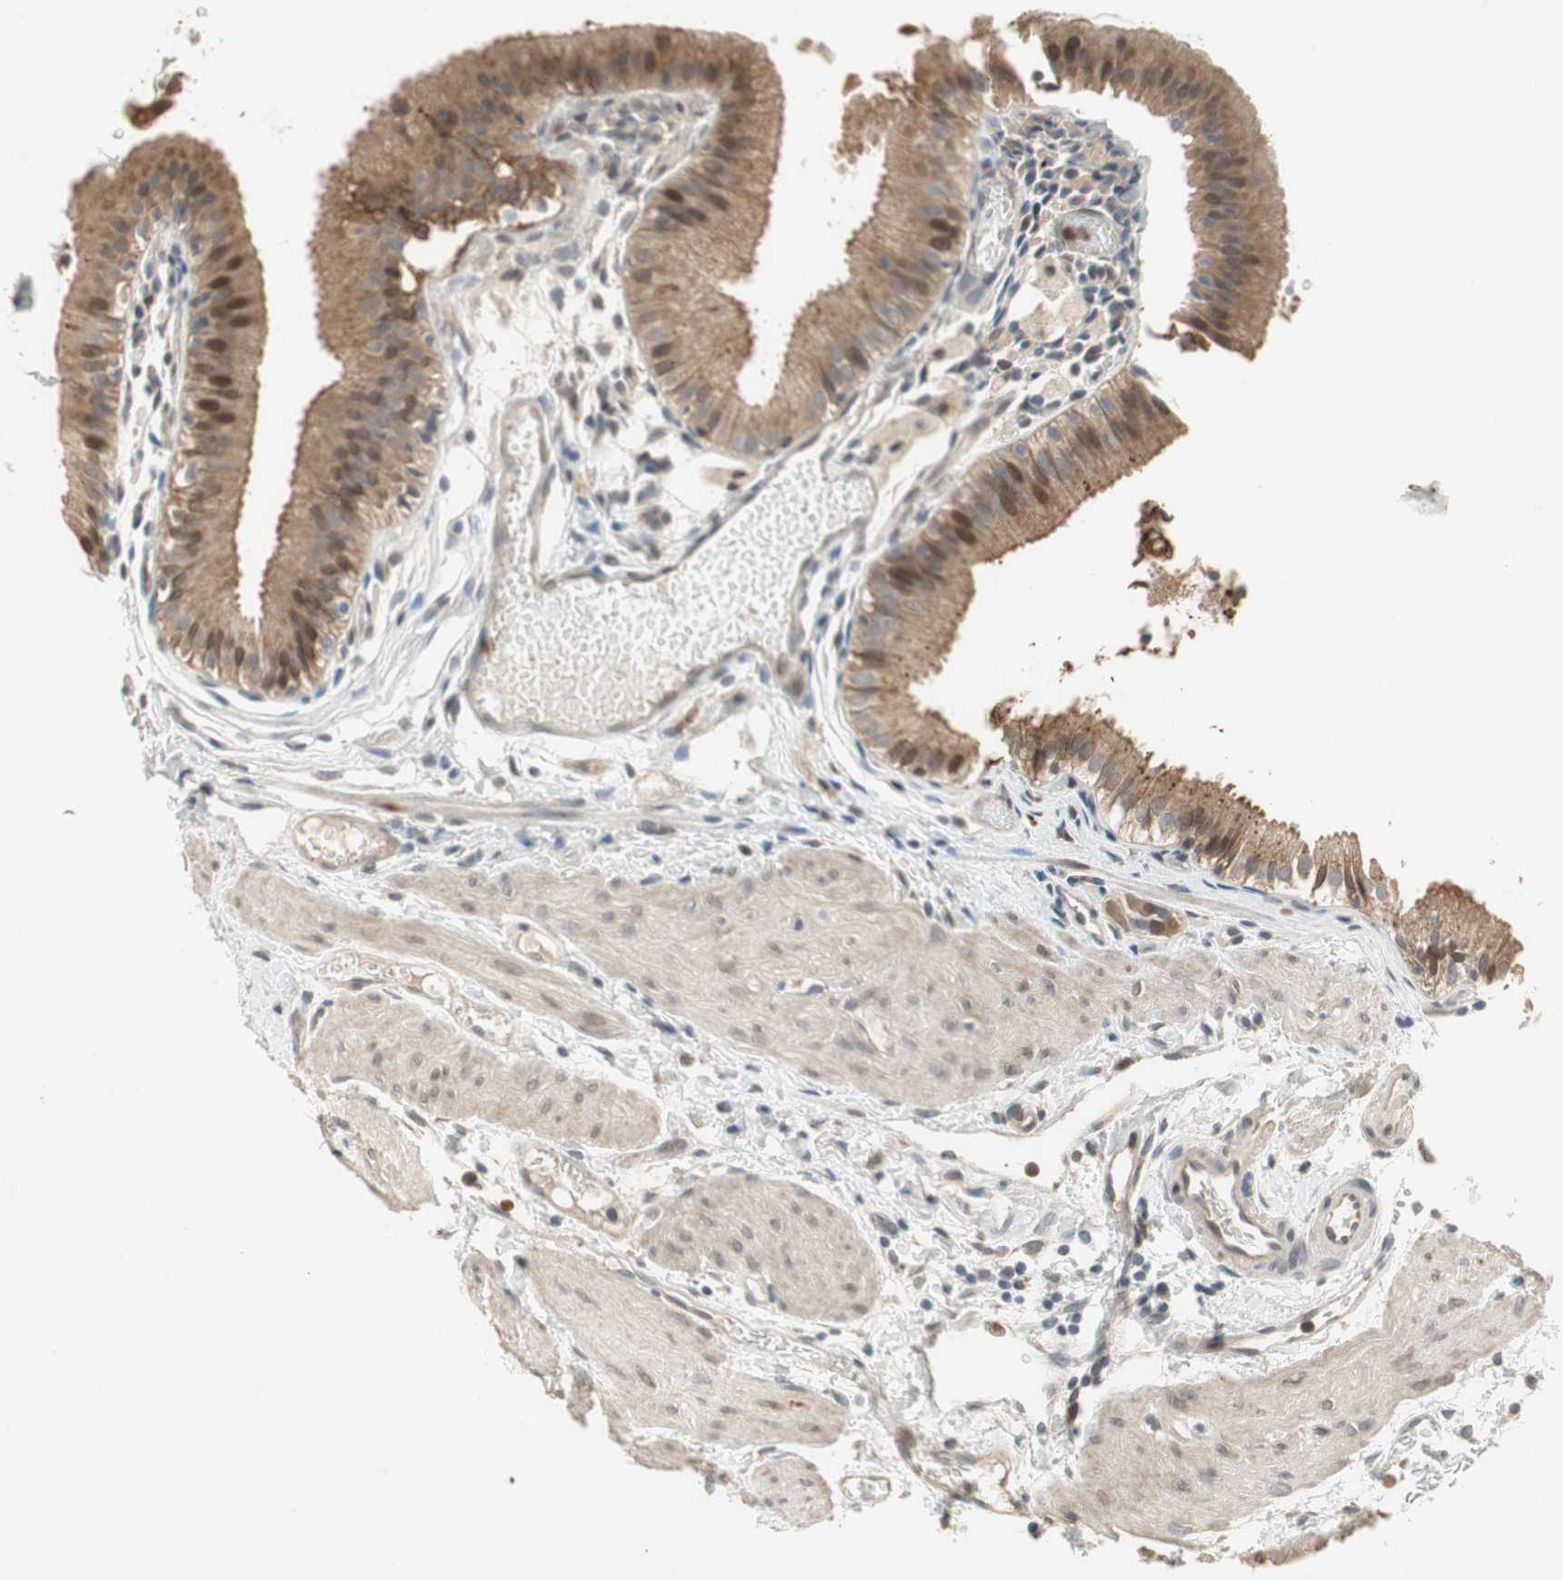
{"staining": {"intensity": "moderate", "quantity": ">75%", "location": "cytoplasmic/membranous,nuclear"}, "tissue": "gallbladder", "cell_type": "Glandular cells", "image_type": "normal", "snomed": [{"axis": "morphology", "description": "Normal tissue, NOS"}, {"axis": "topography", "description": "Gallbladder"}], "caption": "Immunohistochemical staining of unremarkable gallbladder demonstrates medium levels of moderate cytoplasmic/membranous,nuclear positivity in approximately >75% of glandular cells.", "gene": "SNX4", "patient": {"sex": "female", "age": 26}}